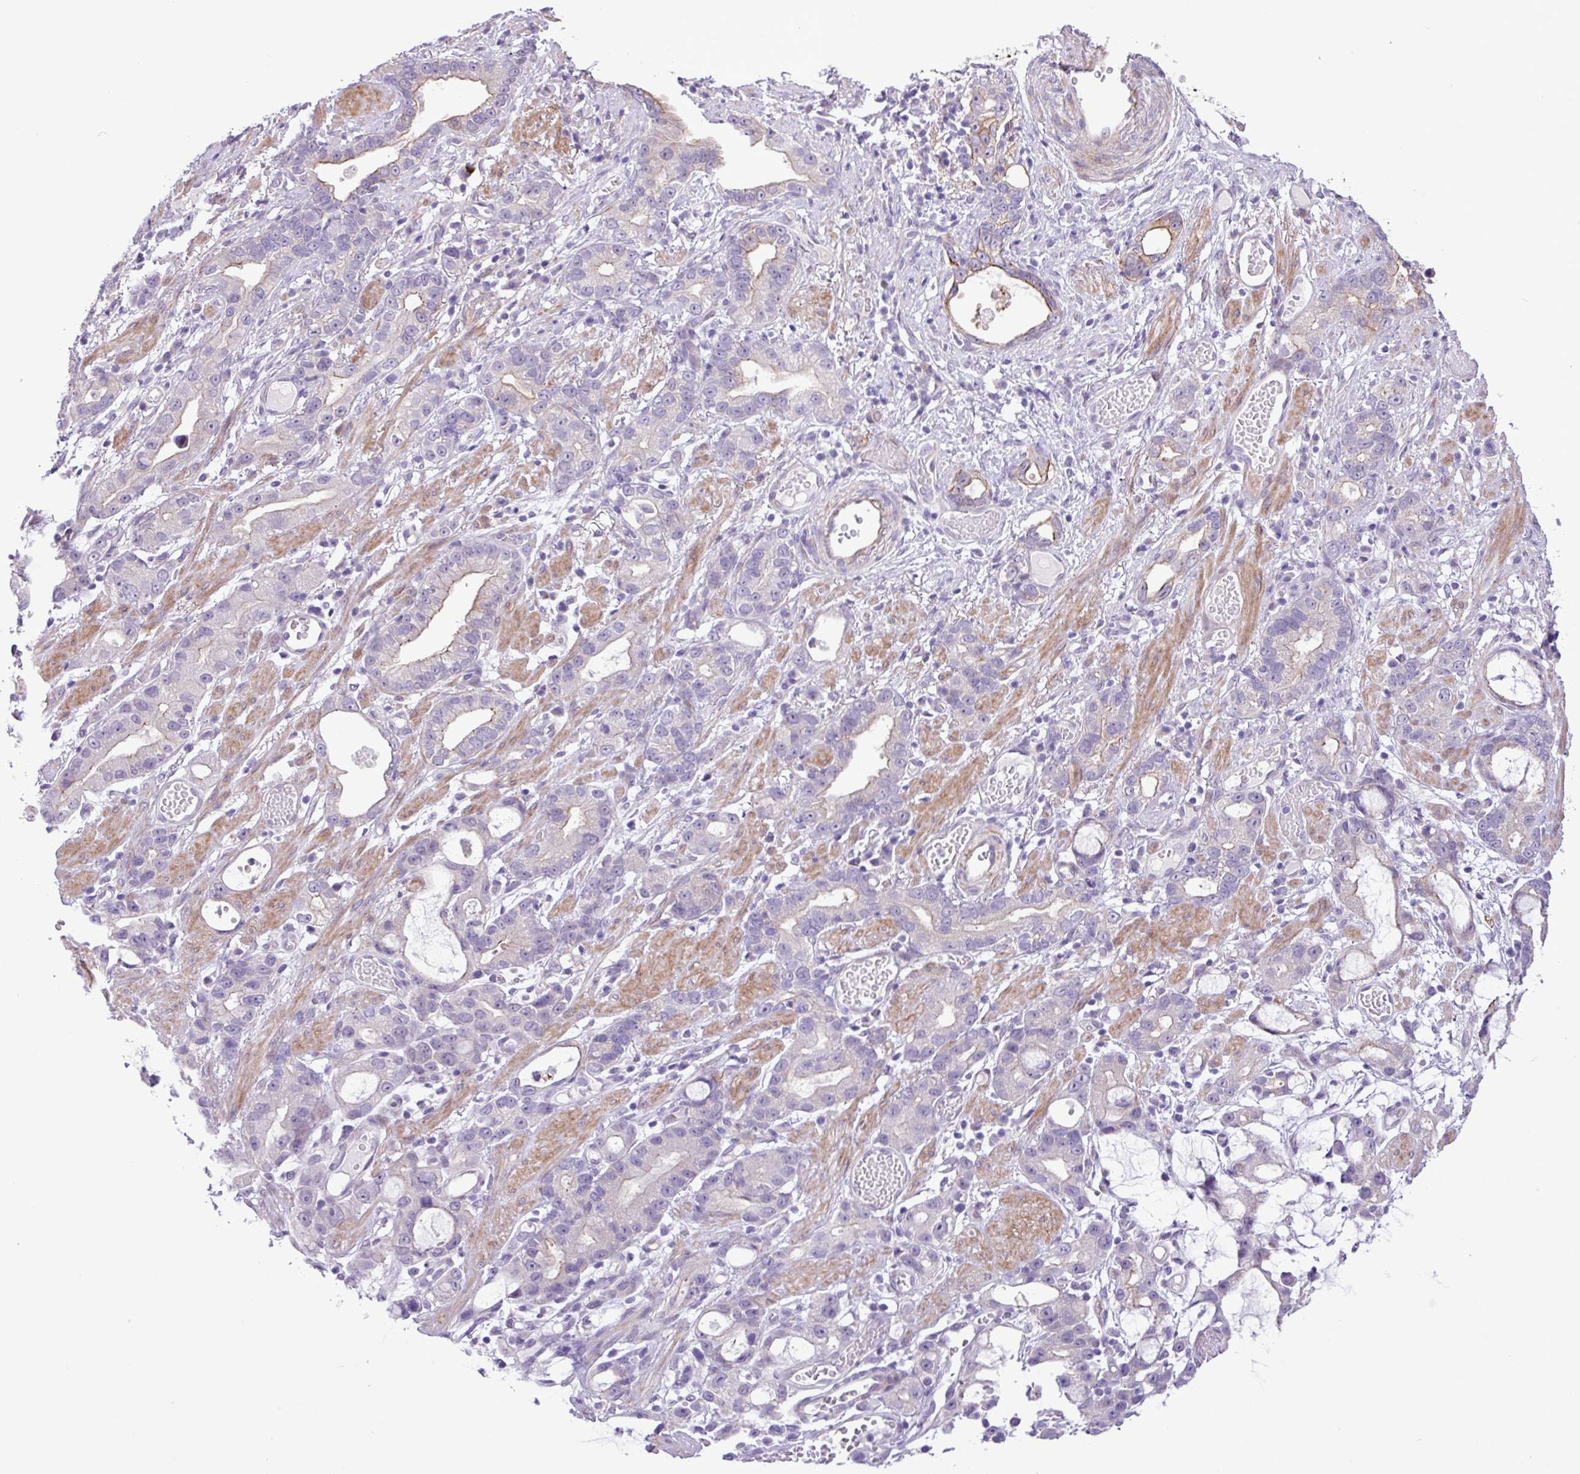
{"staining": {"intensity": "moderate", "quantity": "<25%", "location": "cytoplasmic/membranous"}, "tissue": "stomach cancer", "cell_type": "Tumor cells", "image_type": "cancer", "snomed": [{"axis": "morphology", "description": "Adenocarcinoma, NOS"}, {"axis": "topography", "description": "Stomach"}], "caption": "Moderate cytoplasmic/membranous protein expression is identified in about <25% of tumor cells in stomach adenocarcinoma.", "gene": "YLPM1", "patient": {"sex": "male", "age": 55}}